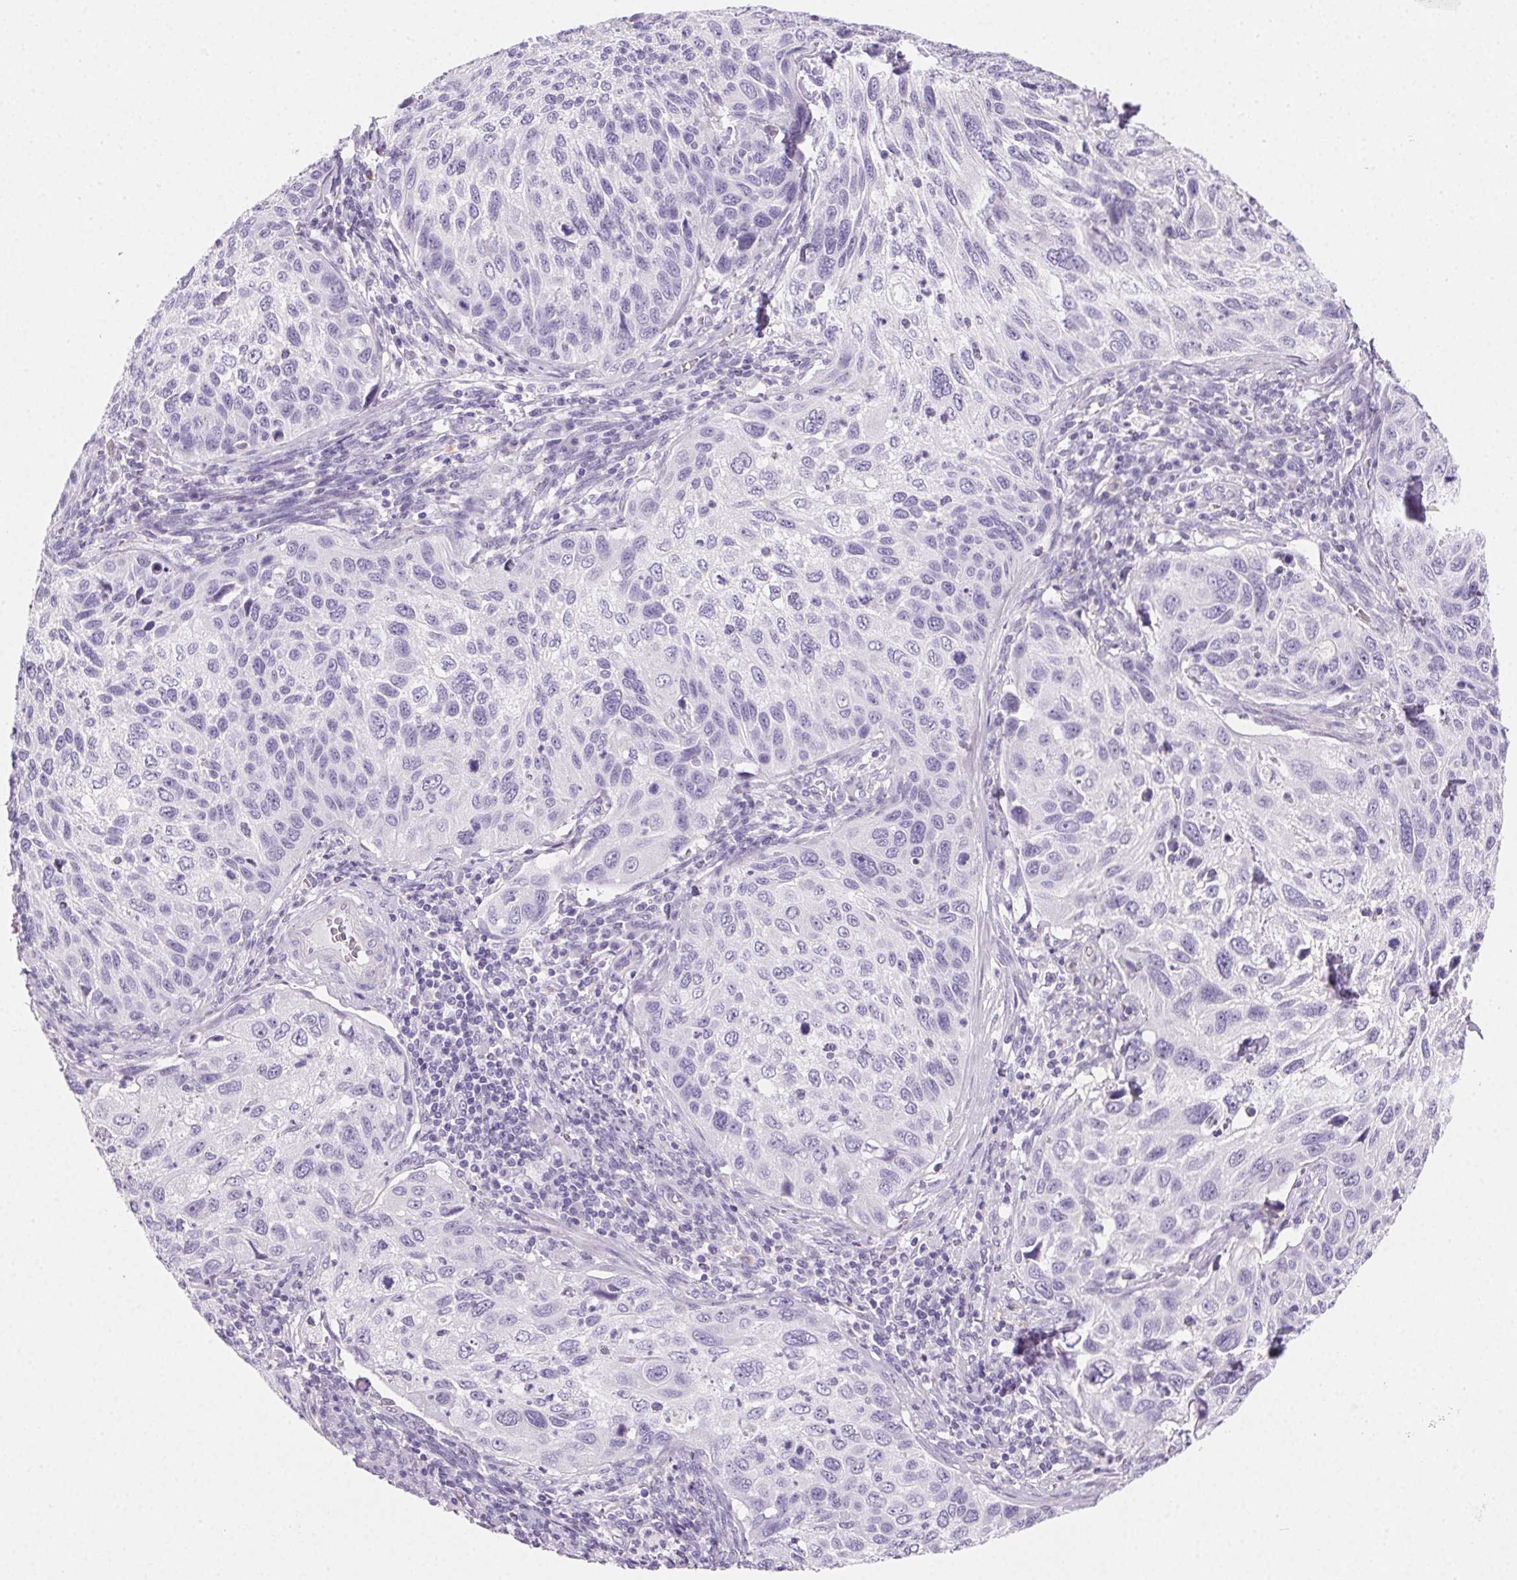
{"staining": {"intensity": "negative", "quantity": "none", "location": "none"}, "tissue": "cervical cancer", "cell_type": "Tumor cells", "image_type": "cancer", "snomed": [{"axis": "morphology", "description": "Squamous cell carcinoma, NOS"}, {"axis": "topography", "description": "Cervix"}], "caption": "There is no significant positivity in tumor cells of cervical cancer.", "gene": "PRSS3", "patient": {"sex": "female", "age": 70}}